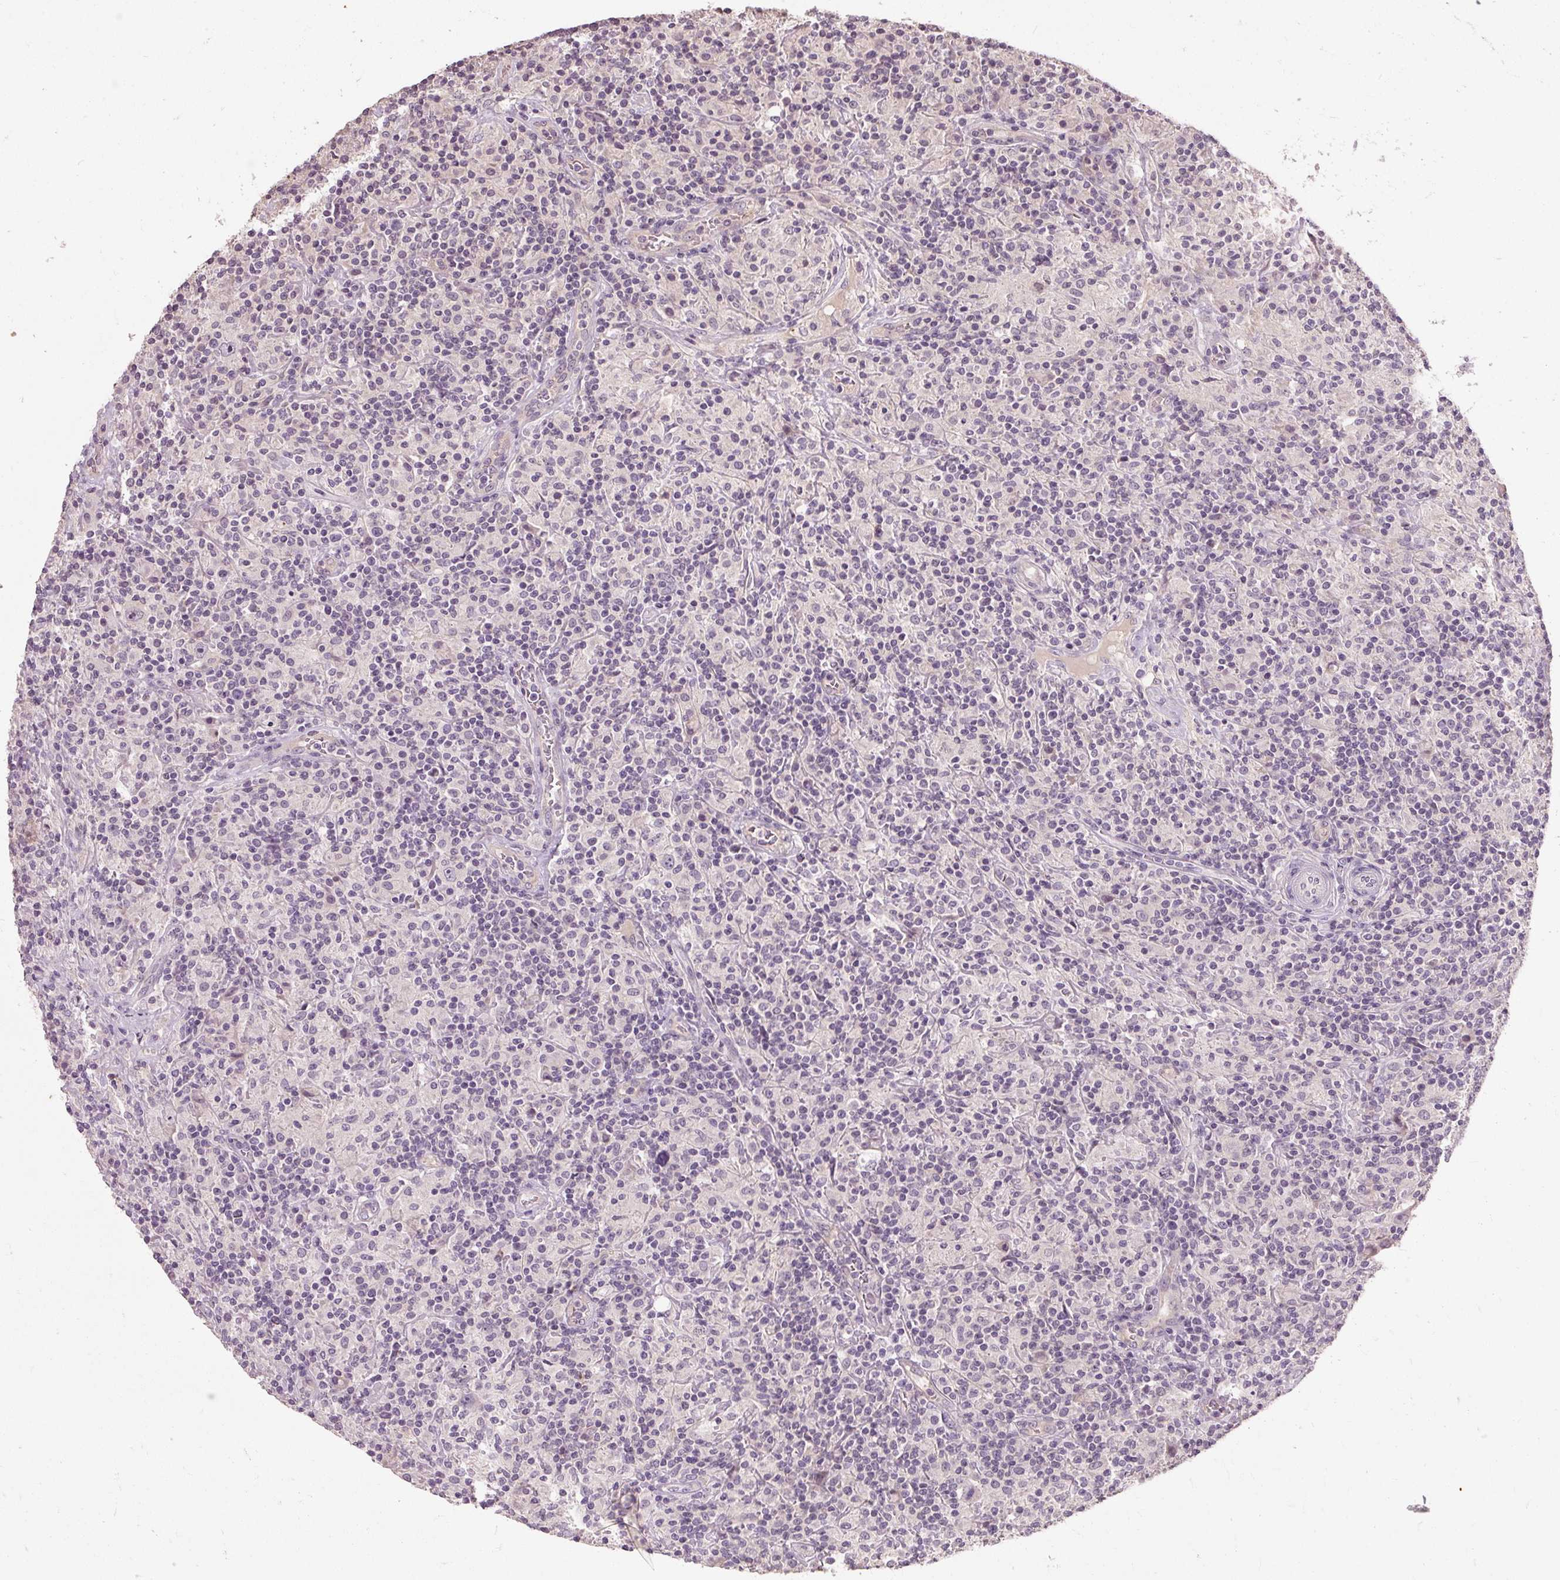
{"staining": {"intensity": "negative", "quantity": "none", "location": "none"}, "tissue": "lymphoma", "cell_type": "Tumor cells", "image_type": "cancer", "snomed": [{"axis": "morphology", "description": "Hodgkin's disease, NOS"}, {"axis": "topography", "description": "Lymph node"}], "caption": "IHC of human Hodgkin's disease shows no expression in tumor cells.", "gene": "CFAP65", "patient": {"sex": "male", "age": 70}}